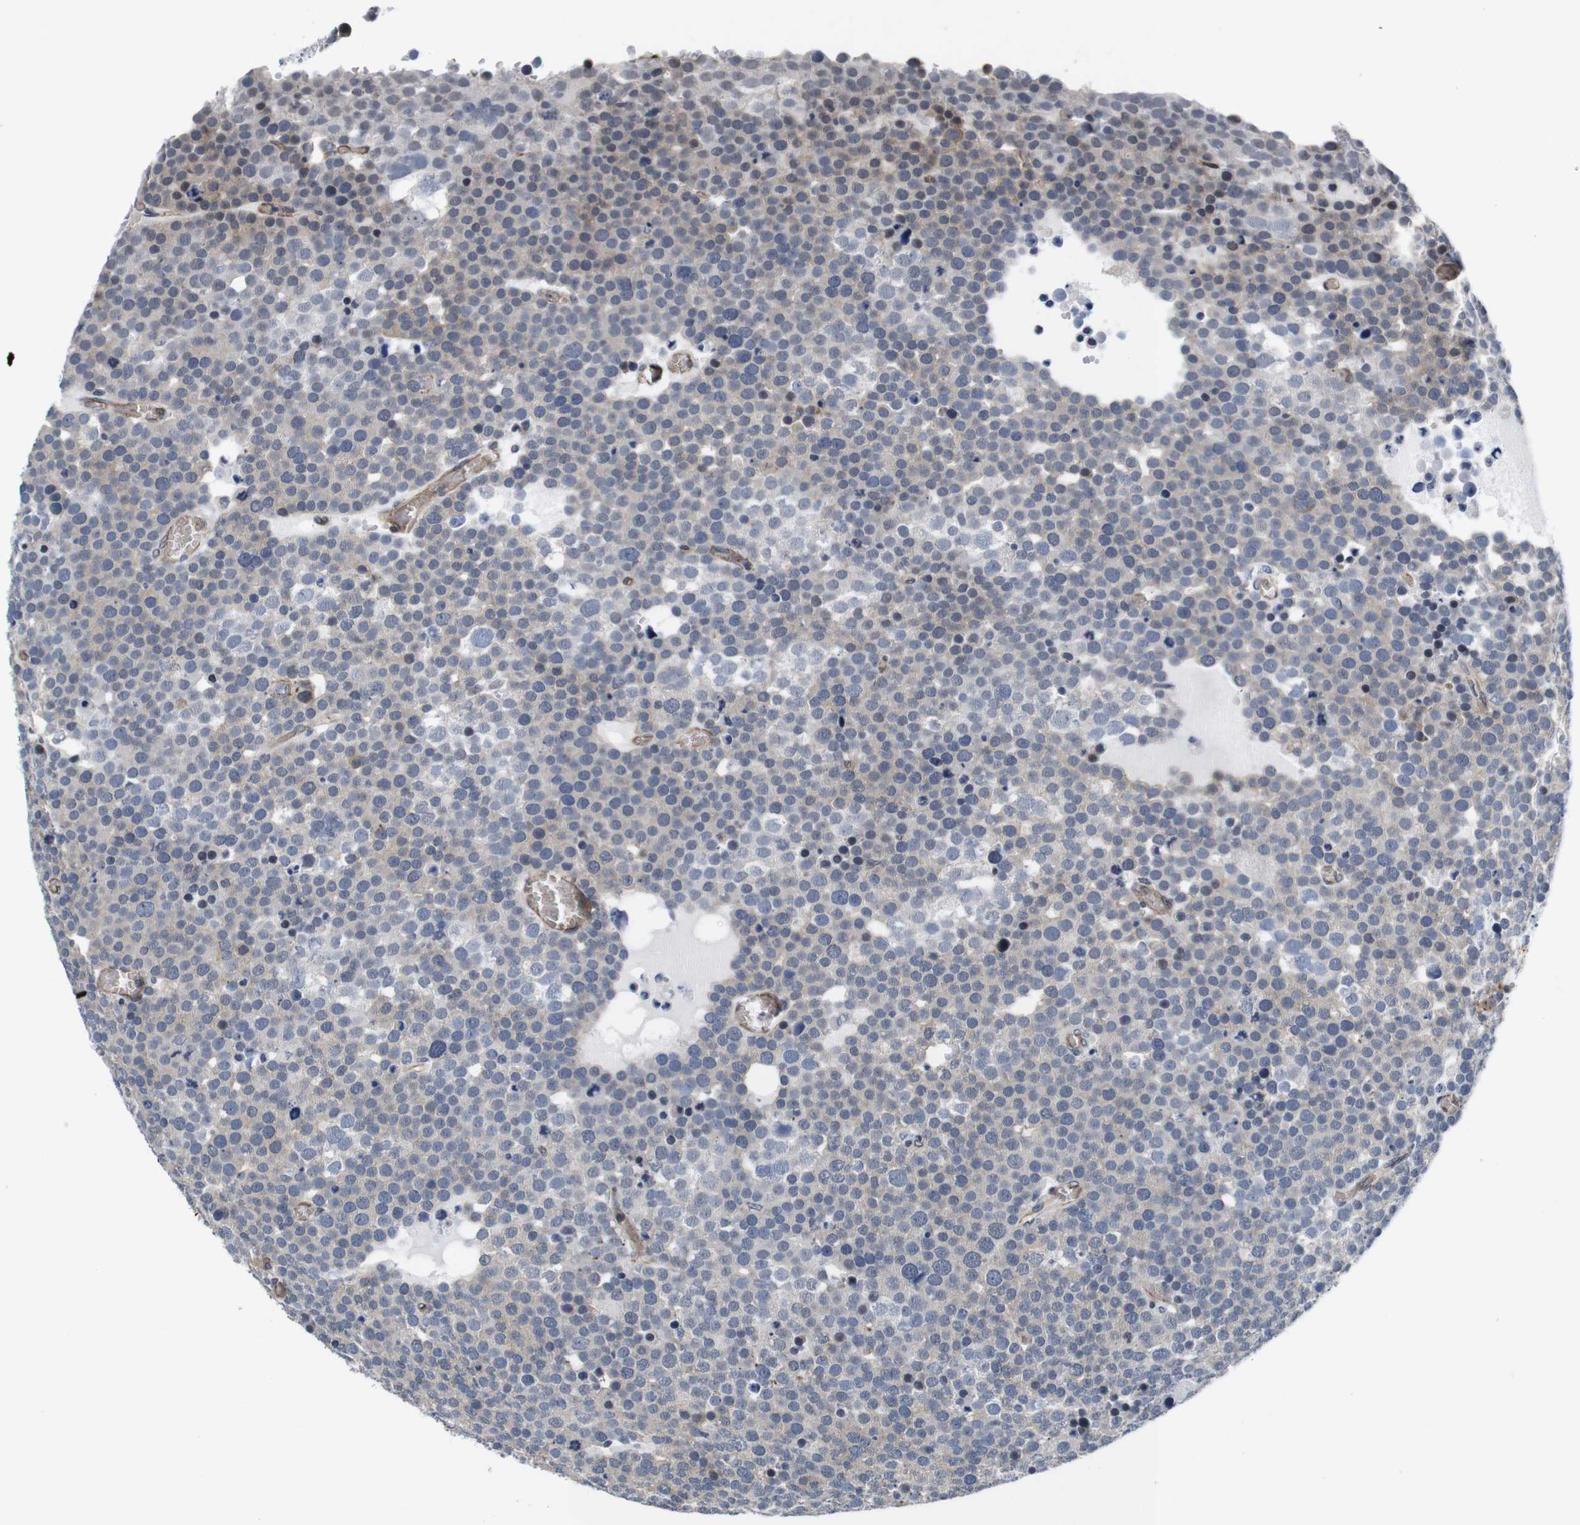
{"staining": {"intensity": "weak", "quantity": "<25%", "location": "cytoplasmic/membranous"}, "tissue": "testis cancer", "cell_type": "Tumor cells", "image_type": "cancer", "snomed": [{"axis": "morphology", "description": "Seminoma, NOS"}, {"axis": "topography", "description": "Testis"}], "caption": "Protein analysis of seminoma (testis) exhibits no significant staining in tumor cells. Brightfield microscopy of immunohistochemistry (IHC) stained with DAB (brown) and hematoxylin (blue), captured at high magnification.", "gene": "SOCS3", "patient": {"sex": "male", "age": 71}}